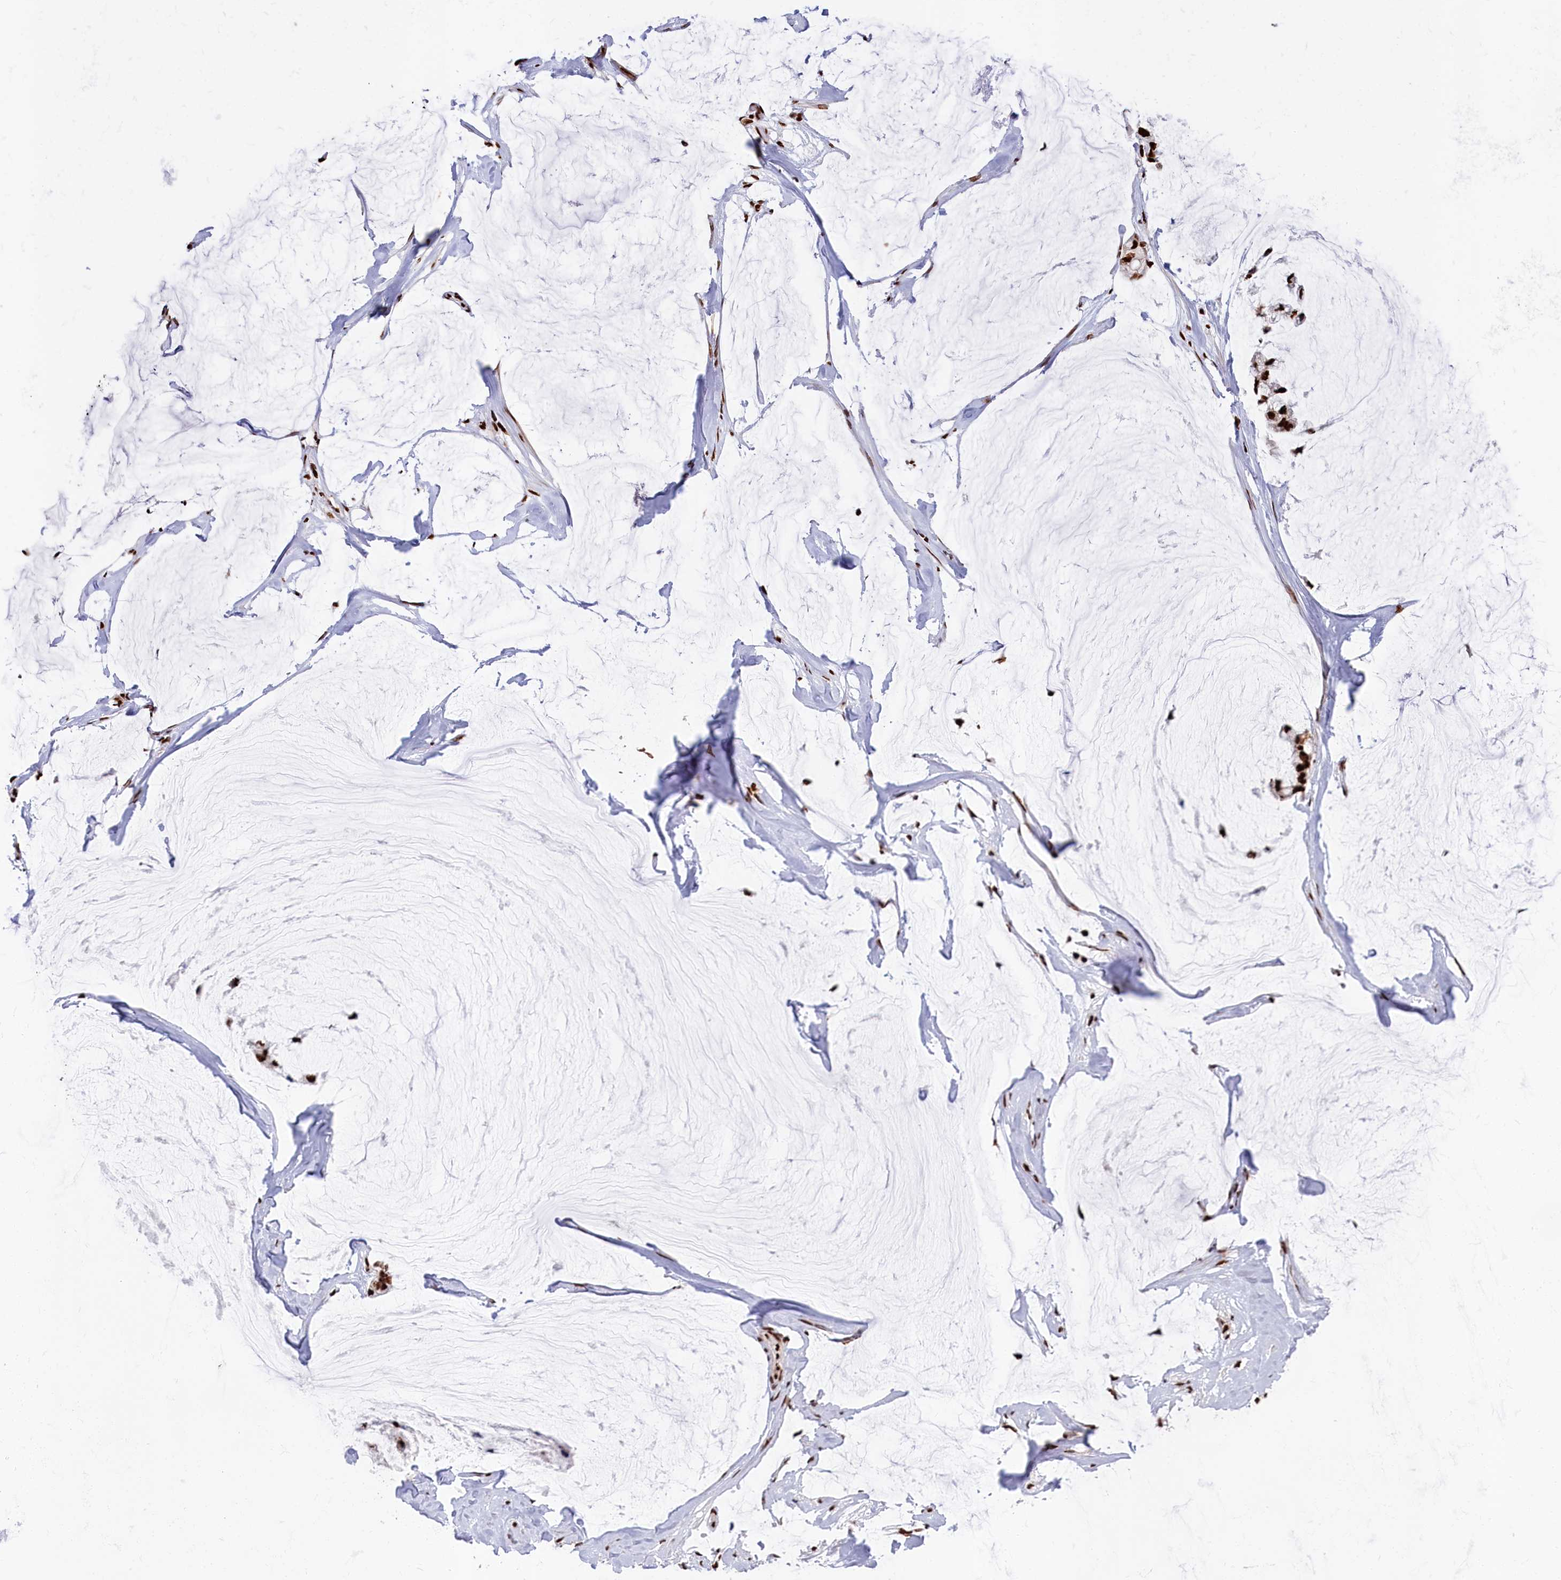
{"staining": {"intensity": "strong", "quantity": ">75%", "location": "nuclear"}, "tissue": "ovarian cancer", "cell_type": "Tumor cells", "image_type": "cancer", "snomed": [{"axis": "morphology", "description": "Cystadenocarcinoma, mucinous, NOS"}, {"axis": "topography", "description": "Ovary"}], "caption": "DAB immunohistochemical staining of ovarian cancer (mucinous cystadenocarcinoma) demonstrates strong nuclear protein positivity in about >75% of tumor cells. Immunohistochemistry stains the protein in brown and the nuclei are stained blue.", "gene": "SNRNP70", "patient": {"sex": "female", "age": 39}}